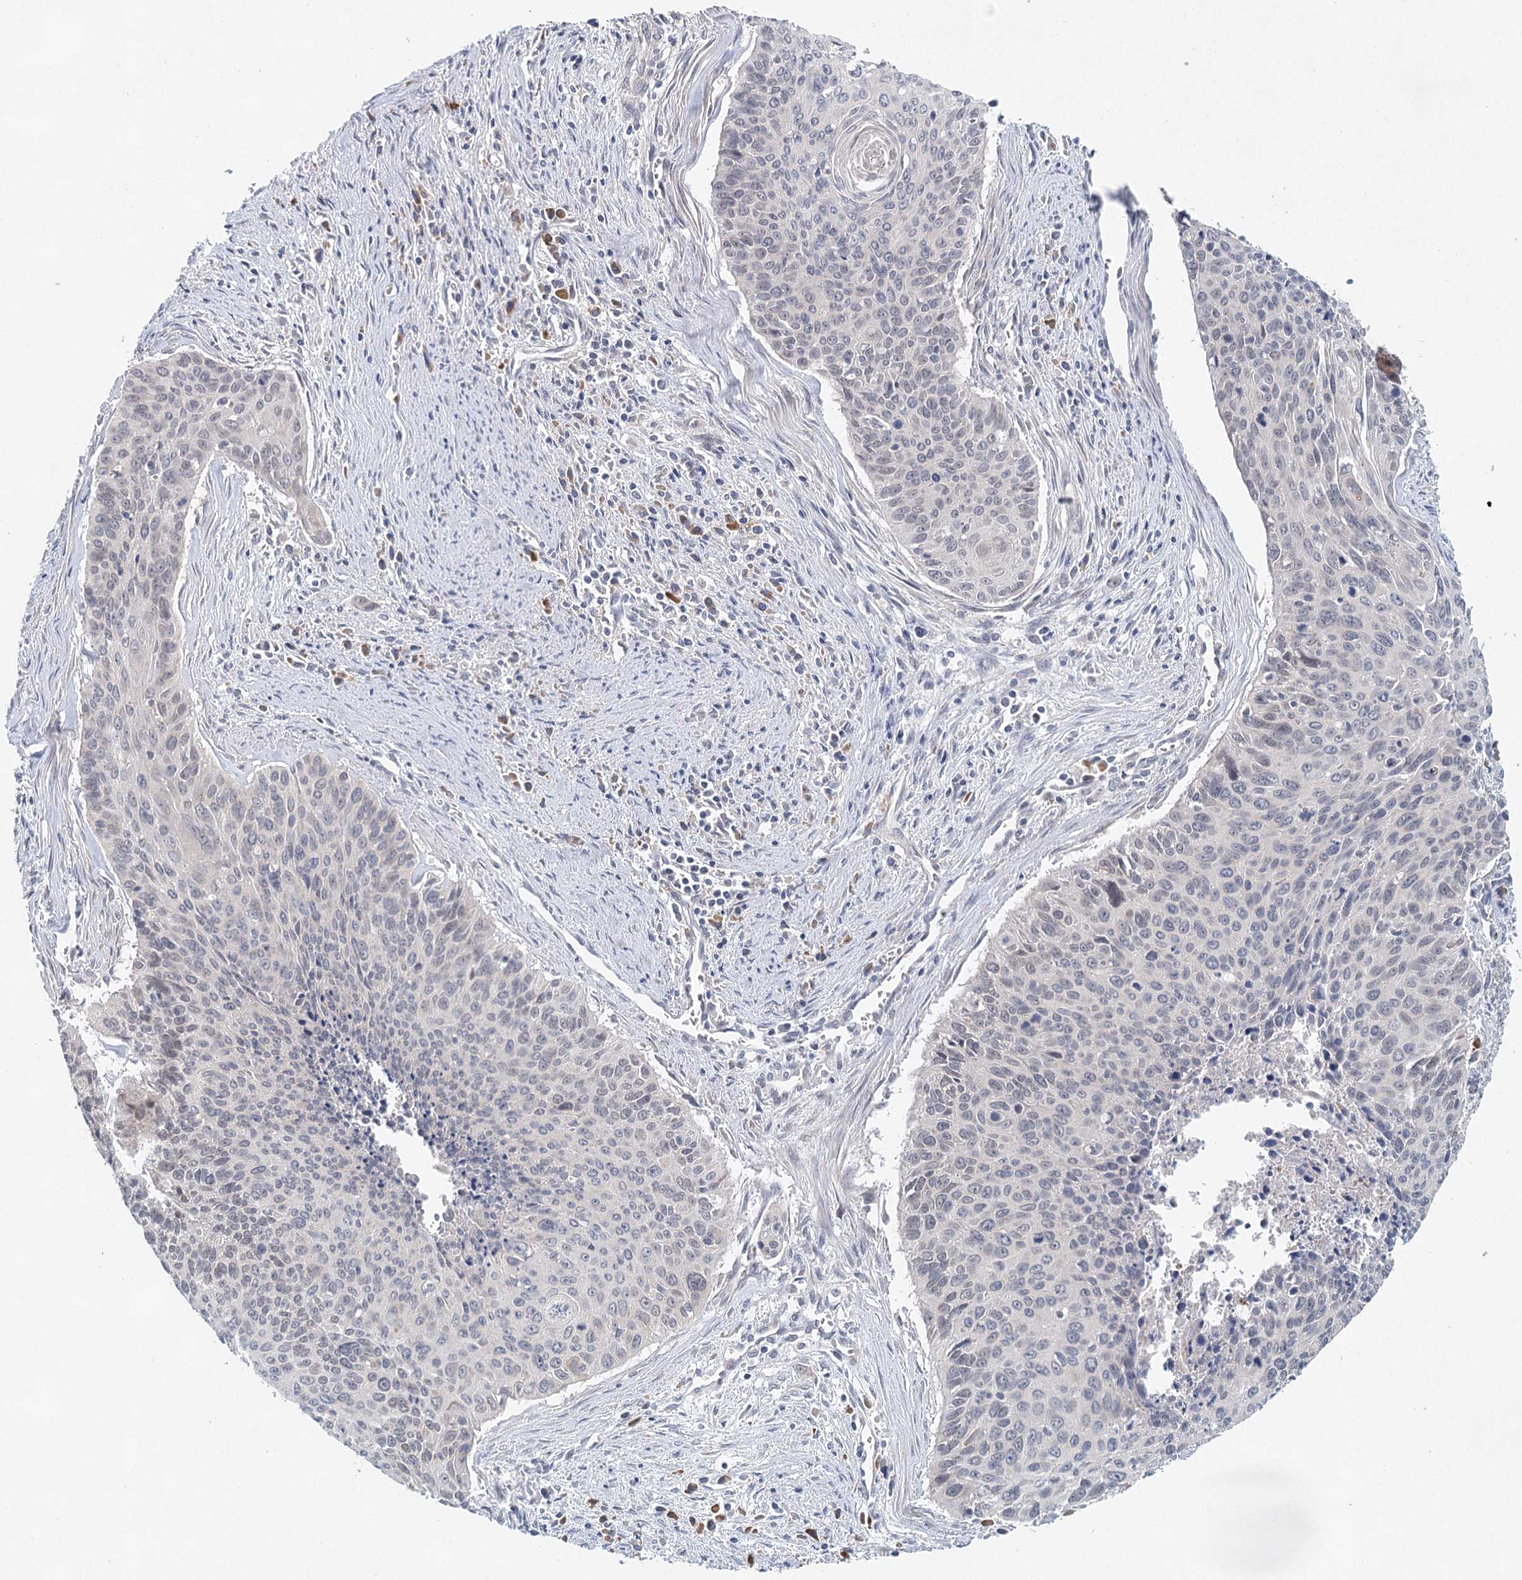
{"staining": {"intensity": "negative", "quantity": "none", "location": "none"}, "tissue": "cervical cancer", "cell_type": "Tumor cells", "image_type": "cancer", "snomed": [{"axis": "morphology", "description": "Squamous cell carcinoma, NOS"}, {"axis": "topography", "description": "Cervix"}], "caption": "Photomicrograph shows no protein expression in tumor cells of squamous cell carcinoma (cervical) tissue.", "gene": "BLTP1", "patient": {"sex": "female", "age": 55}}